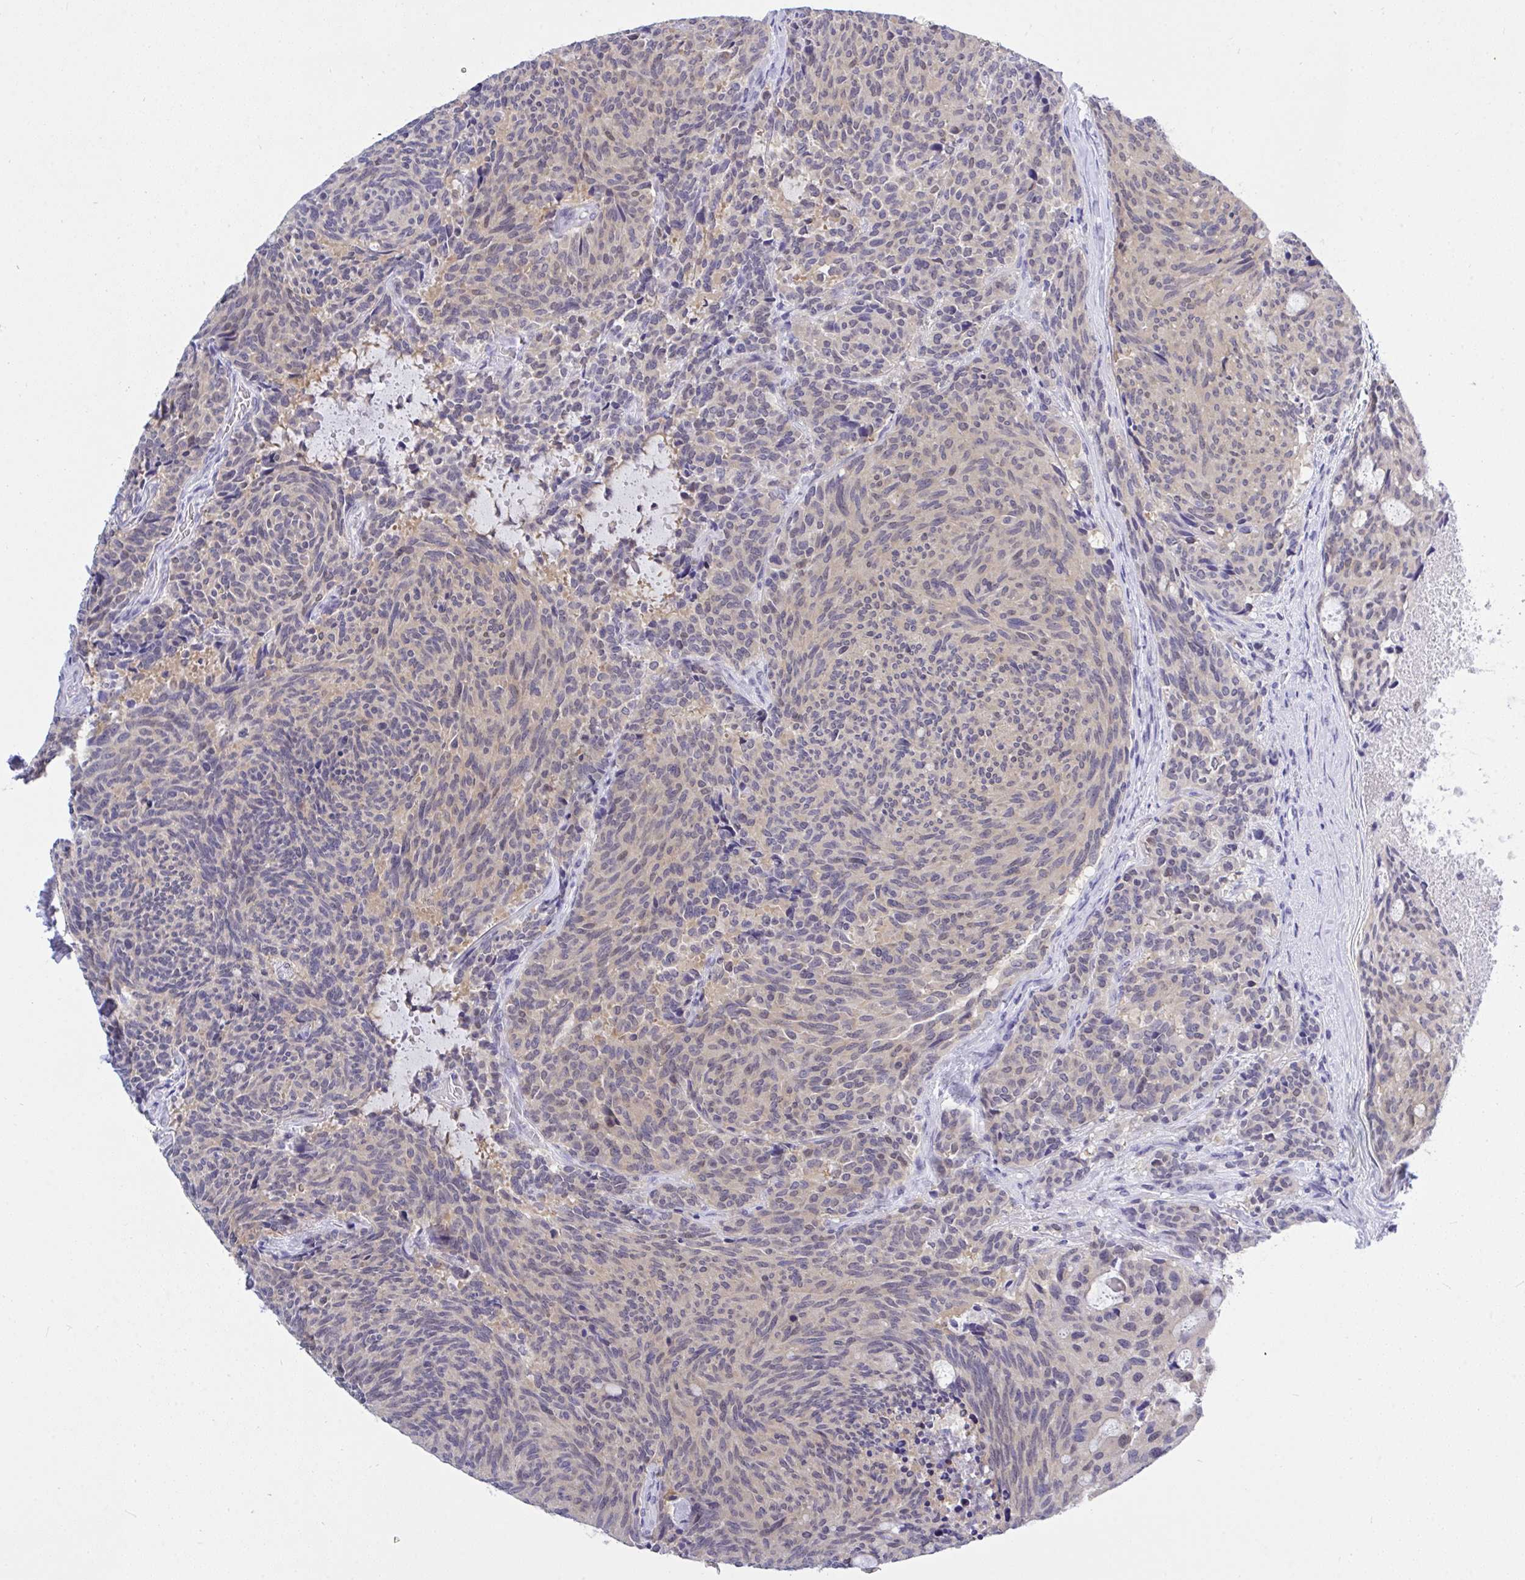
{"staining": {"intensity": "weak", "quantity": "25%-75%", "location": "cytoplasmic/membranous"}, "tissue": "carcinoid", "cell_type": "Tumor cells", "image_type": "cancer", "snomed": [{"axis": "morphology", "description": "Carcinoid, malignant, NOS"}, {"axis": "topography", "description": "Pancreas"}], "caption": "Protein staining by immunohistochemistry (IHC) demonstrates weak cytoplasmic/membranous positivity in approximately 25%-75% of tumor cells in carcinoid.", "gene": "THOP1", "patient": {"sex": "female", "age": 54}}